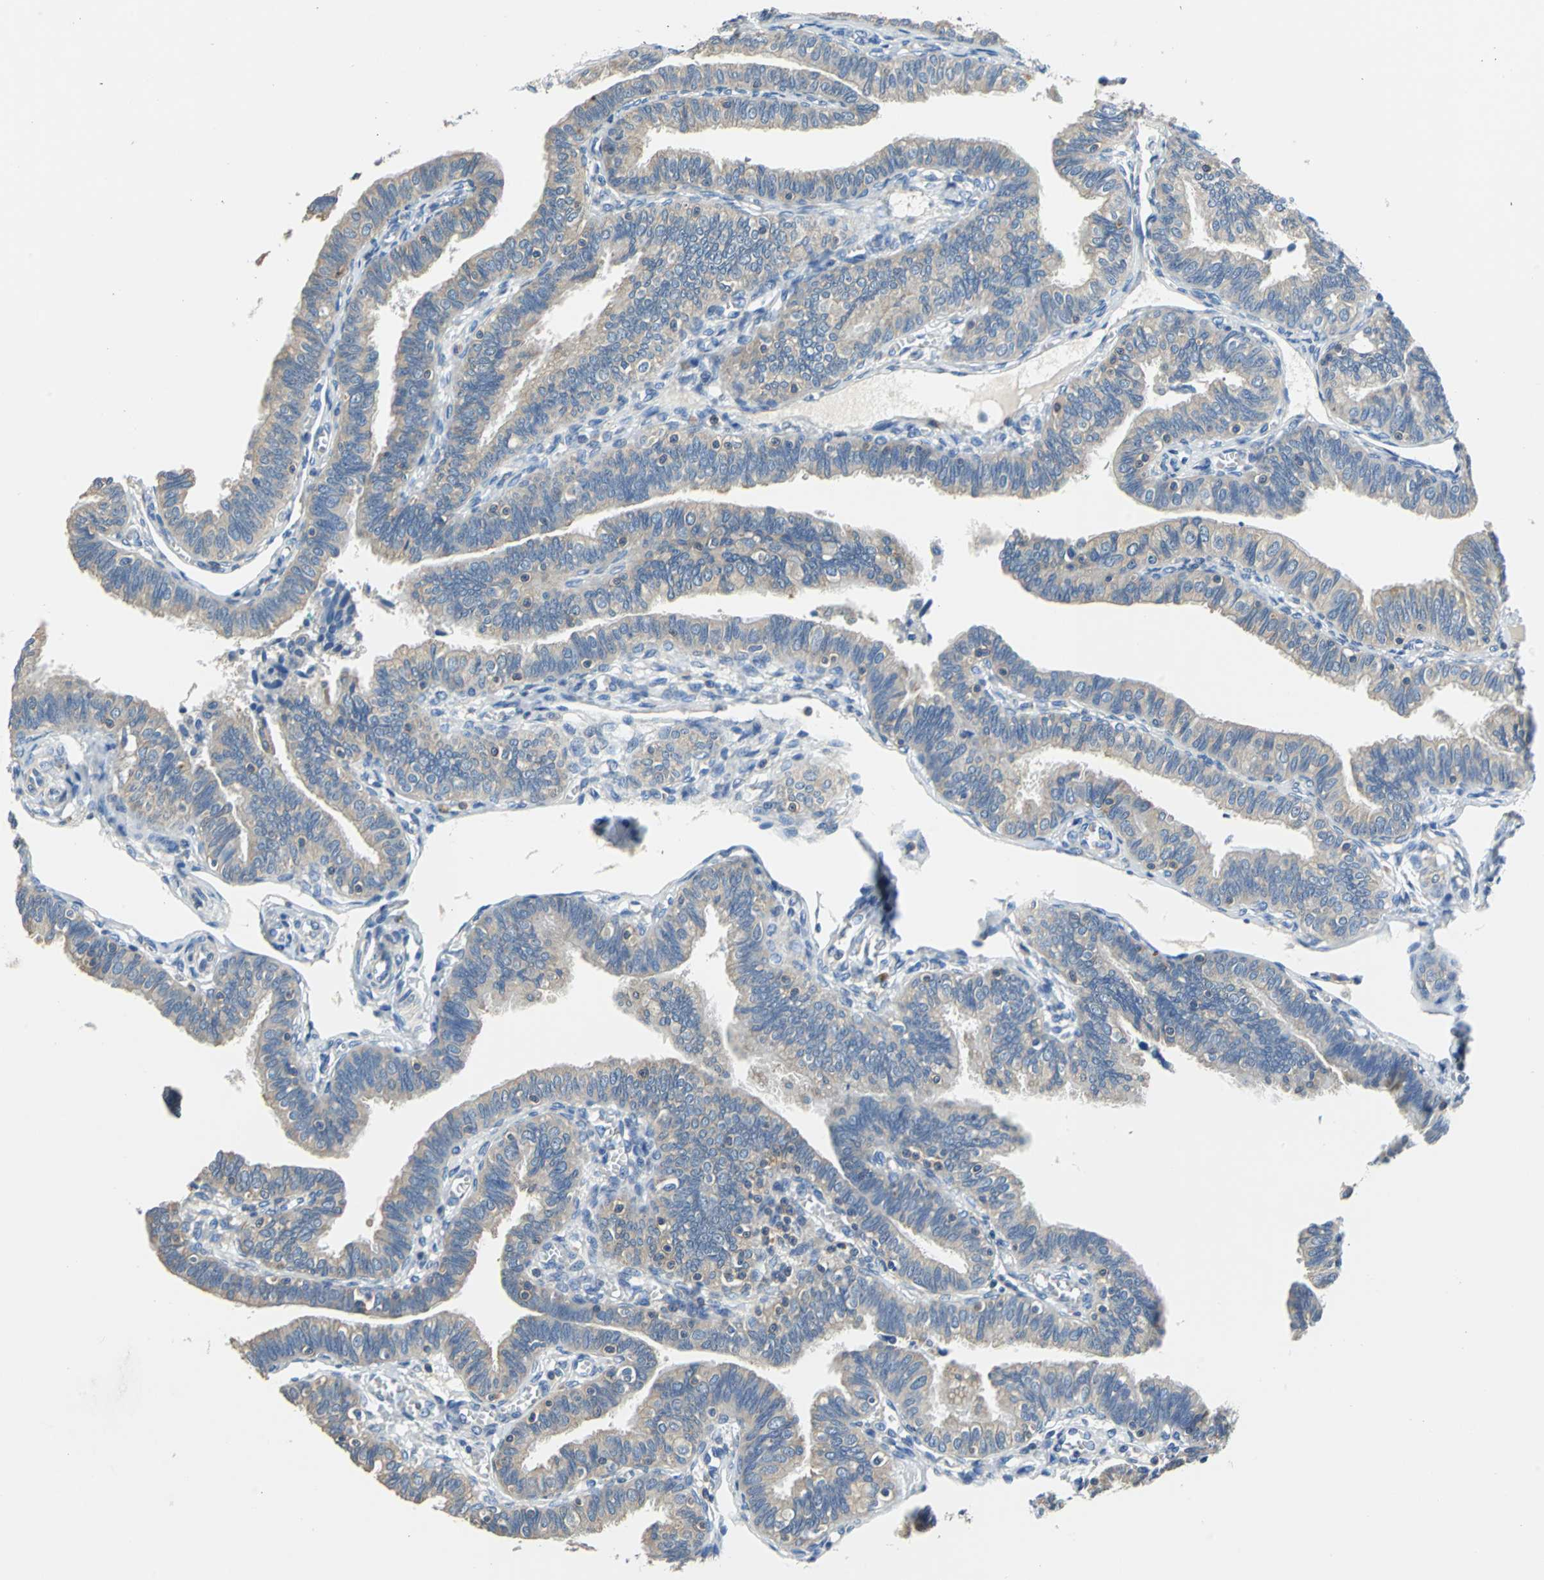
{"staining": {"intensity": "weak", "quantity": "<25%", "location": "cytoplasmic/membranous"}, "tissue": "fallopian tube", "cell_type": "Glandular cells", "image_type": "normal", "snomed": [{"axis": "morphology", "description": "Normal tissue, NOS"}, {"axis": "topography", "description": "Fallopian tube"}], "caption": "High magnification brightfield microscopy of normal fallopian tube stained with DAB (3,3'-diaminobenzidine) (brown) and counterstained with hematoxylin (blue): glandular cells show no significant expression. (IHC, brightfield microscopy, high magnification).", "gene": "PRKCA", "patient": {"sex": "female", "age": 46}}